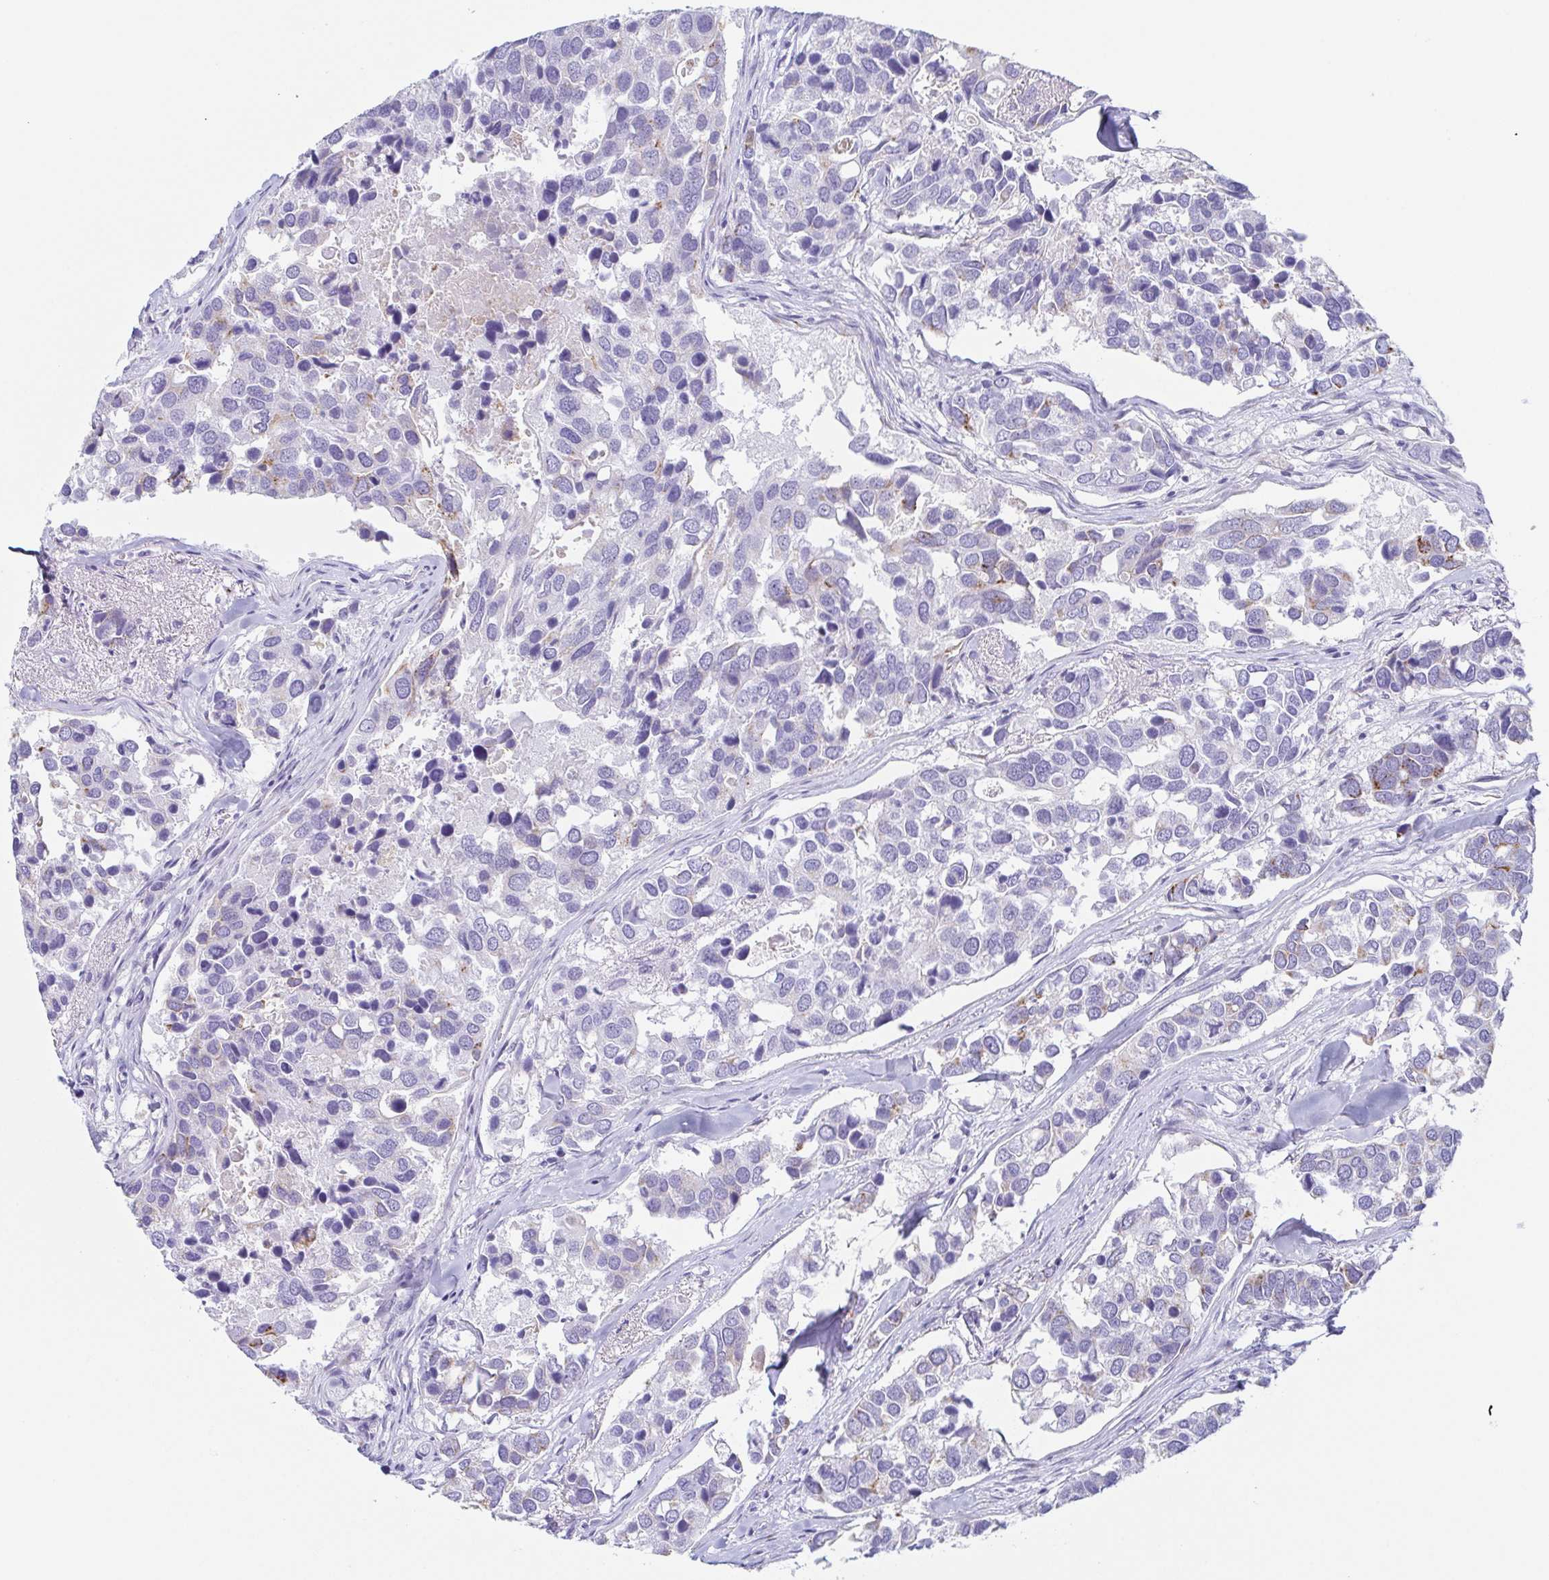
{"staining": {"intensity": "moderate", "quantity": "<25%", "location": "cytoplasmic/membranous"}, "tissue": "breast cancer", "cell_type": "Tumor cells", "image_type": "cancer", "snomed": [{"axis": "morphology", "description": "Duct carcinoma"}, {"axis": "topography", "description": "Breast"}], "caption": "Immunohistochemistry (IHC) (DAB (3,3'-diaminobenzidine)) staining of human breast cancer (infiltrating ductal carcinoma) displays moderate cytoplasmic/membranous protein staining in about <25% of tumor cells. (Brightfield microscopy of DAB IHC at high magnification).", "gene": "LDLRAD1", "patient": {"sex": "female", "age": 83}}